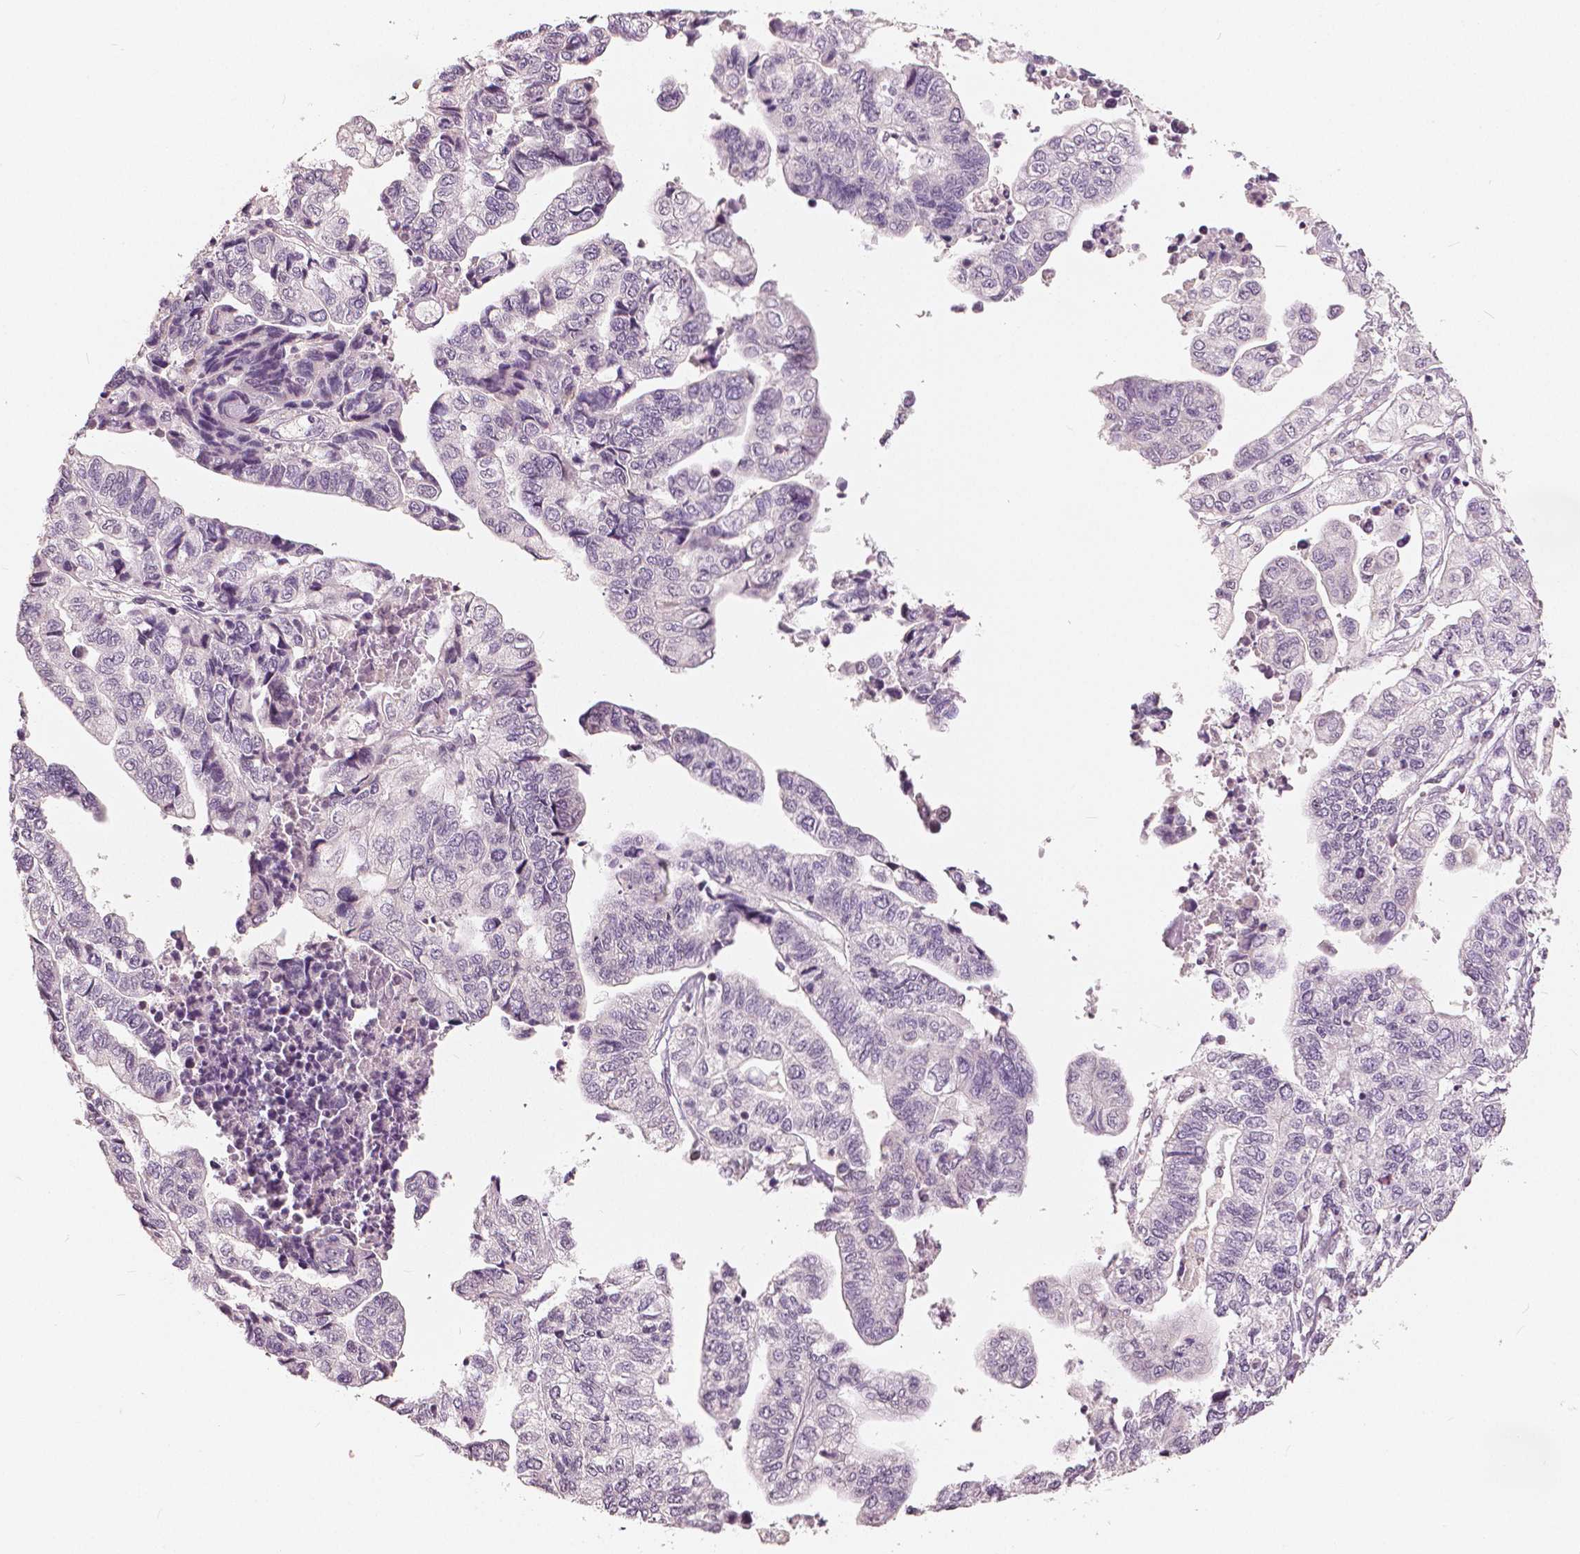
{"staining": {"intensity": "negative", "quantity": "none", "location": "none"}, "tissue": "stomach cancer", "cell_type": "Tumor cells", "image_type": "cancer", "snomed": [{"axis": "morphology", "description": "Adenocarcinoma, NOS"}, {"axis": "topography", "description": "Stomach, upper"}], "caption": "DAB immunohistochemical staining of human stomach adenocarcinoma exhibits no significant staining in tumor cells.", "gene": "NANOG", "patient": {"sex": "female", "age": 67}}